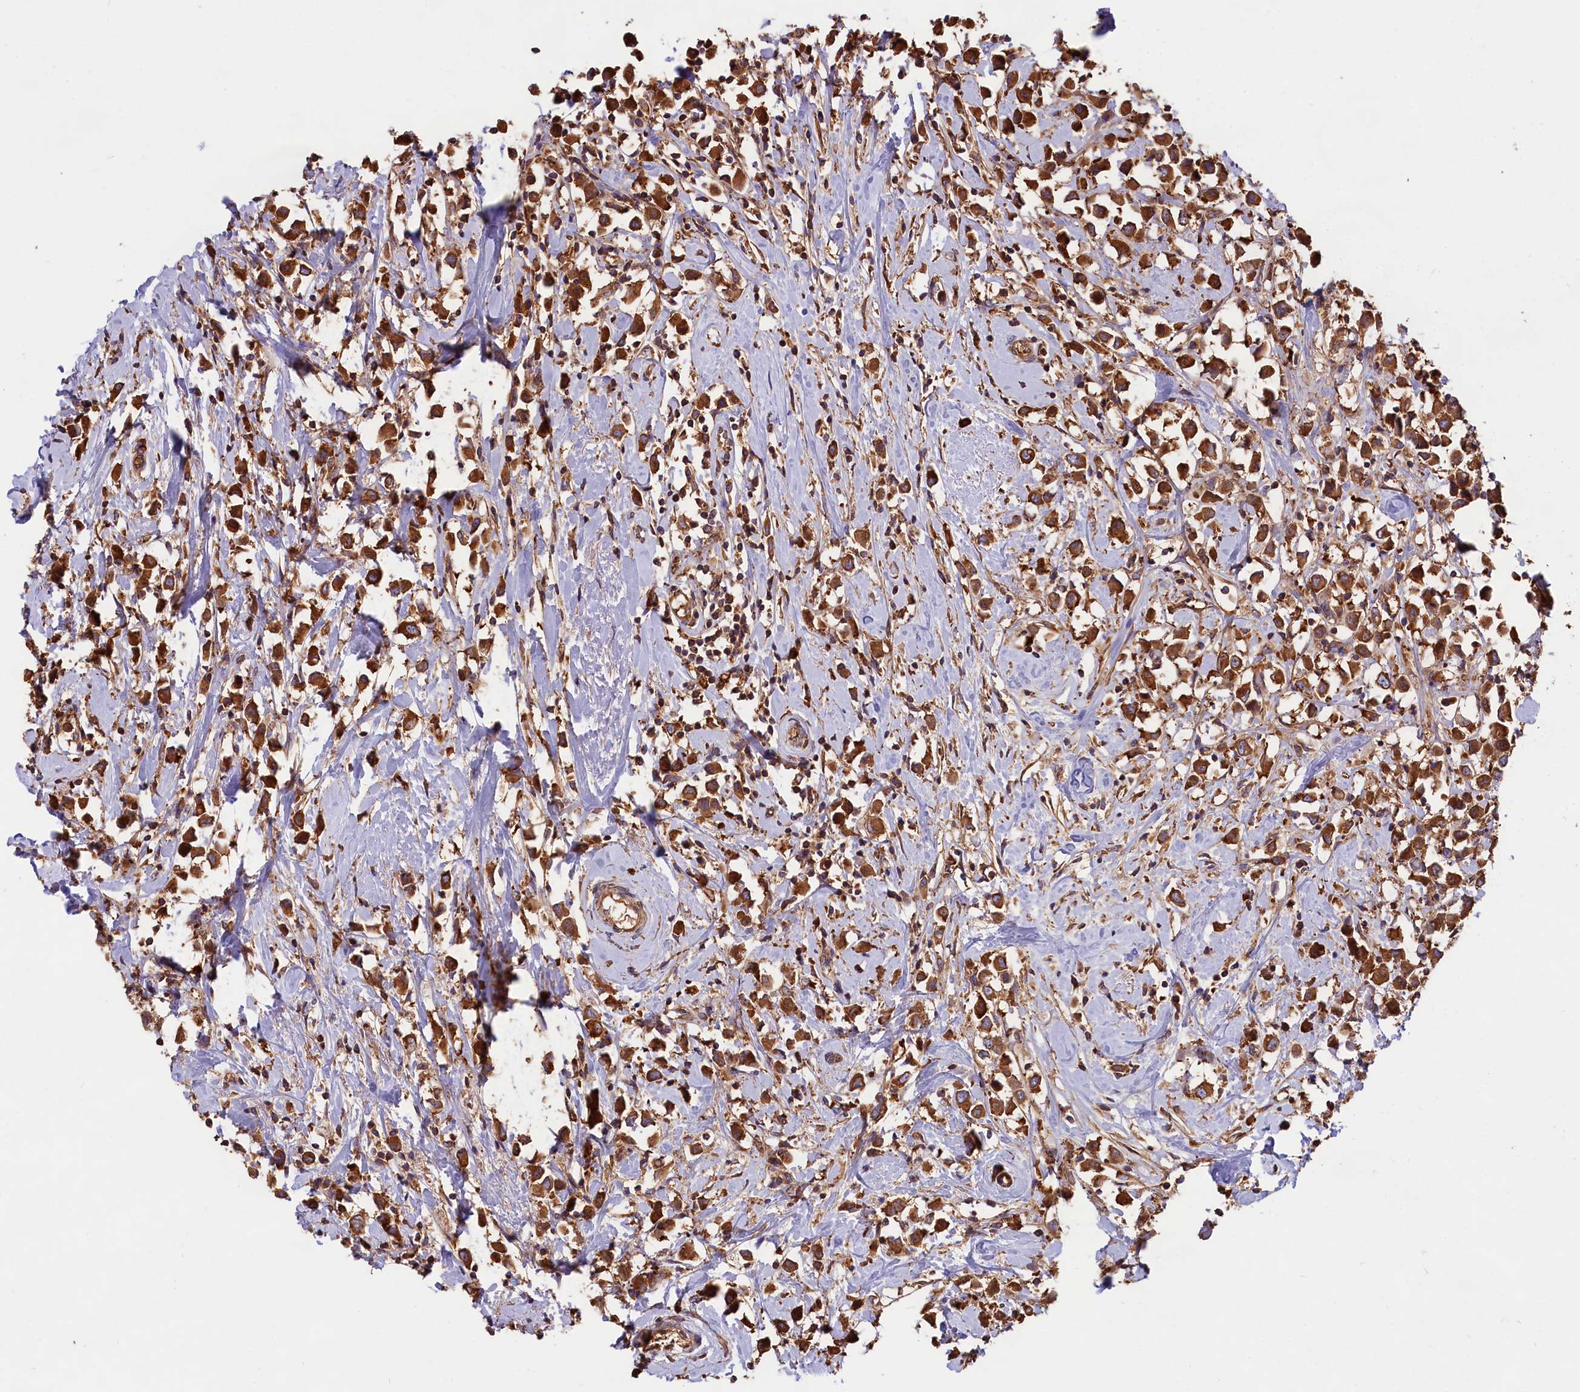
{"staining": {"intensity": "strong", "quantity": ">75%", "location": "cytoplasmic/membranous"}, "tissue": "breast cancer", "cell_type": "Tumor cells", "image_type": "cancer", "snomed": [{"axis": "morphology", "description": "Duct carcinoma"}, {"axis": "topography", "description": "Breast"}], "caption": "Tumor cells reveal high levels of strong cytoplasmic/membranous staining in approximately >75% of cells in human breast cancer.", "gene": "GYS1", "patient": {"sex": "female", "age": 61}}